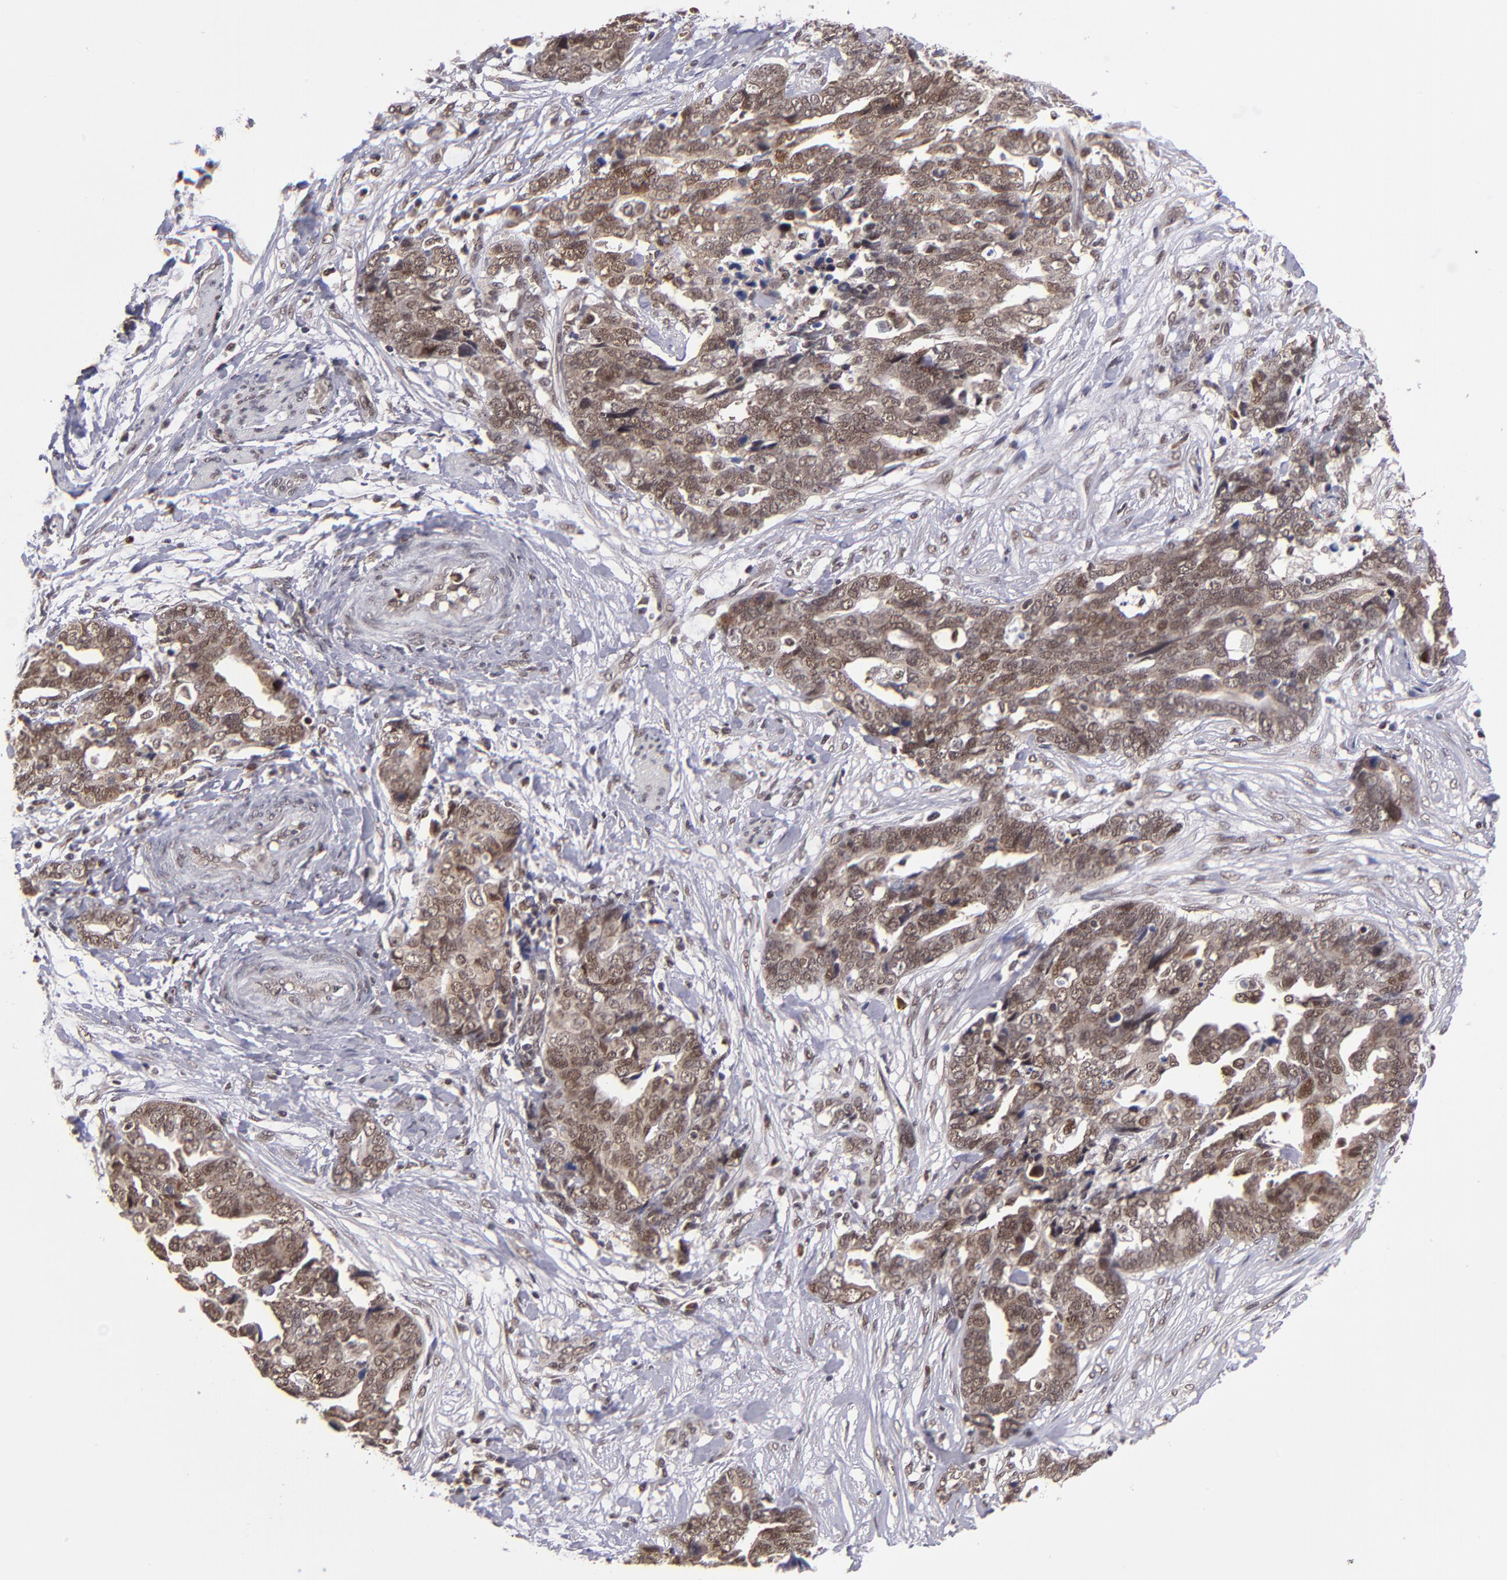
{"staining": {"intensity": "moderate", "quantity": ">75%", "location": "cytoplasmic/membranous,nuclear"}, "tissue": "ovarian cancer", "cell_type": "Tumor cells", "image_type": "cancer", "snomed": [{"axis": "morphology", "description": "Normal tissue, NOS"}, {"axis": "morphology", "description": "Cystadenocarcinoma, serous, NOS"}, {"axis": "topography", "description": "Fallopian tube"}, {"axis": "topography", "description": "Ovary"}], "caption": "Human ovarian cancer stained with a brown dye shows moderate cytoplasmic/membranous and nuclear positive staining in approximately >75% of tumor cells.", "gene": "EP300", "patient": {"sex": "female", "age": 56}}